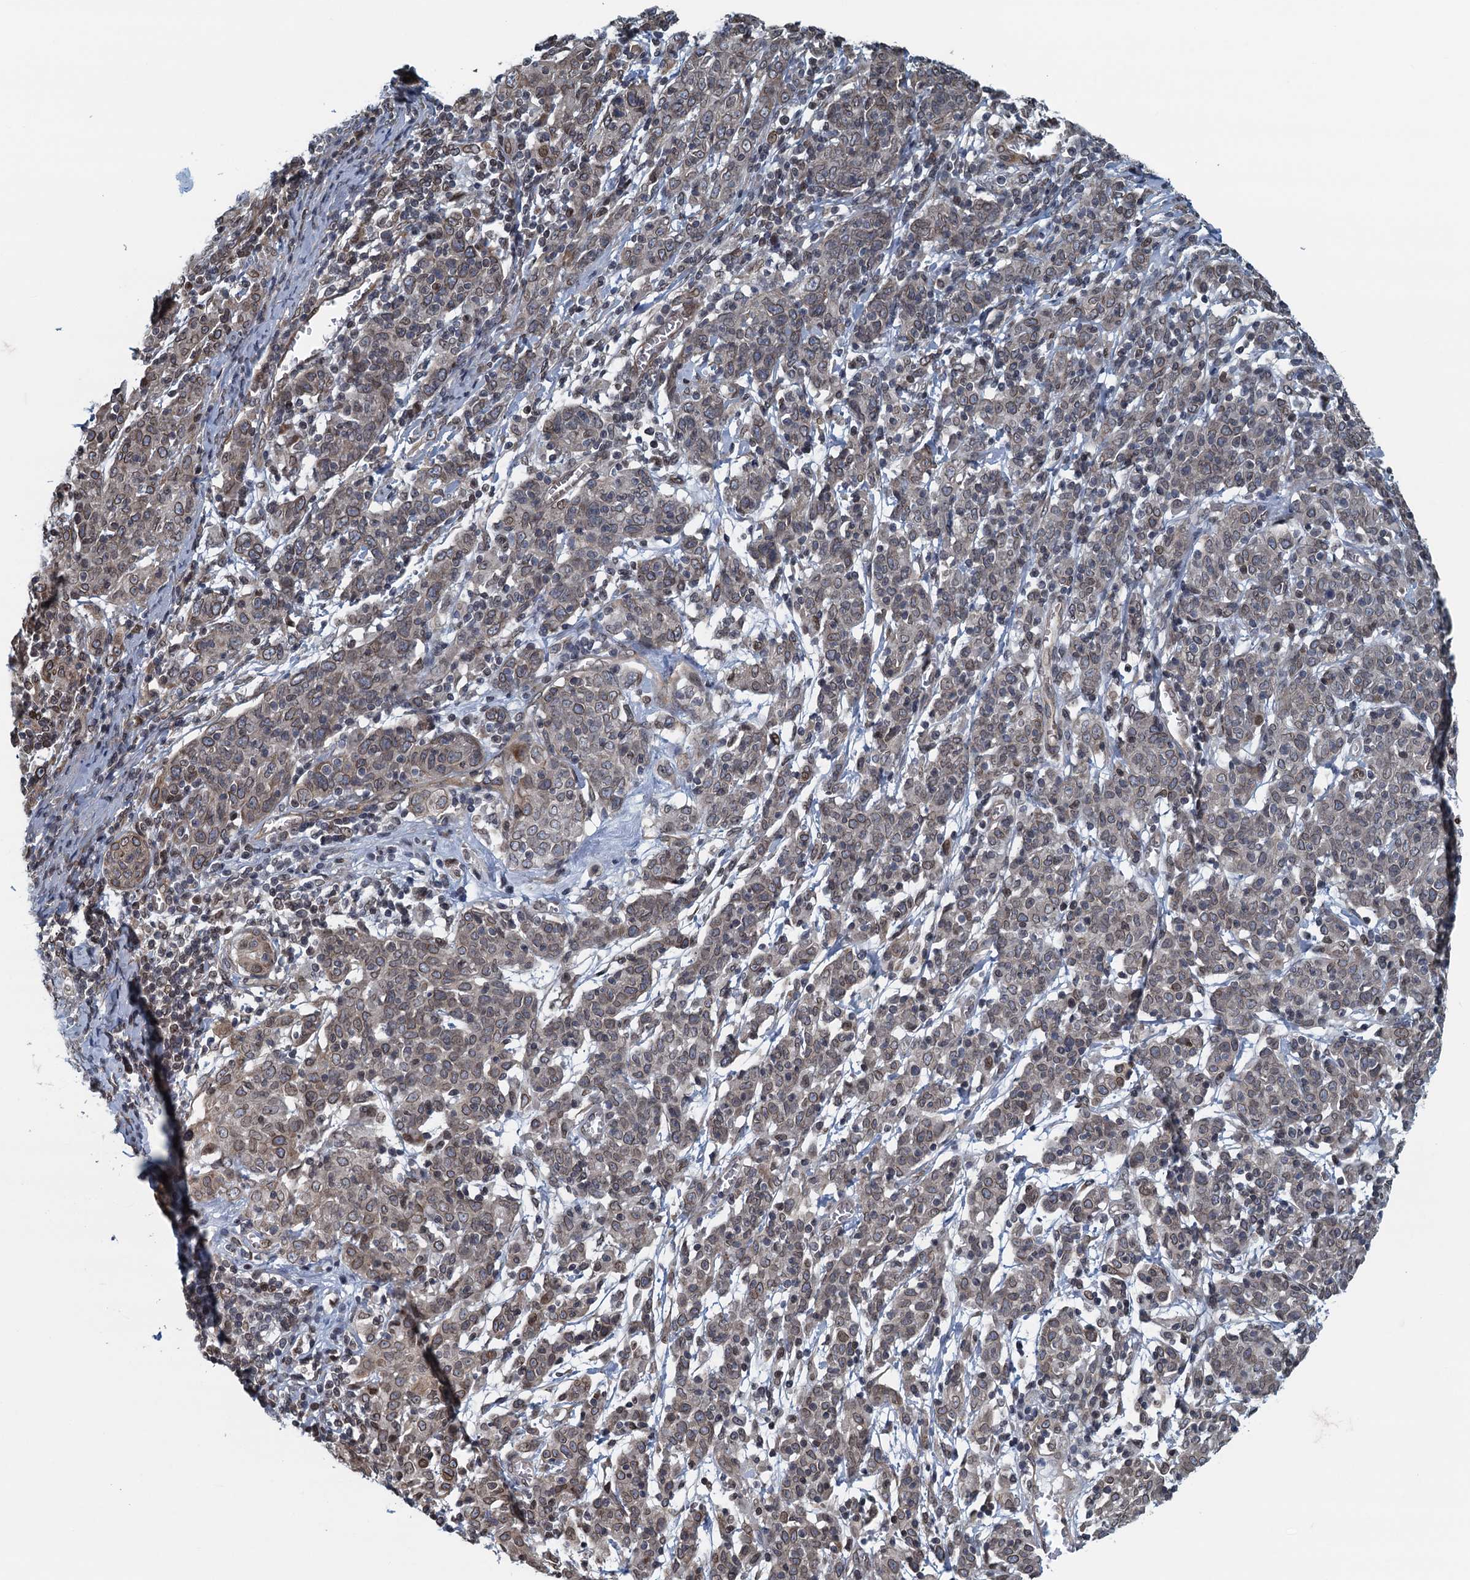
{"staining": {"intensity": "weak", "quantity": ">75%", "location": "cytoplasmic/membranous,nuclear"}, "tissue": "cervical cancer", "cell_type": "Tumor cells", "image_type": "cancer", "snomed": [{"axis": "morphology", "description": "Squamous cell carcinoma, NOS"}, {"axis": "topography", "description": "Cervix"}], "caption": "An immunohistochemistry micrograph of tumor tissue is shown. Protein staining in brown shows weak cytoplasmic/membranous and nuclear positivity in cervical cancer within tumor cells. The staining was performed using DAB, with brown indicating positive protein expression. Nuclei are stained blue with hematoxylin.", "gene": "CCDC34", "patient": {"sex": "female", "age": 67}}